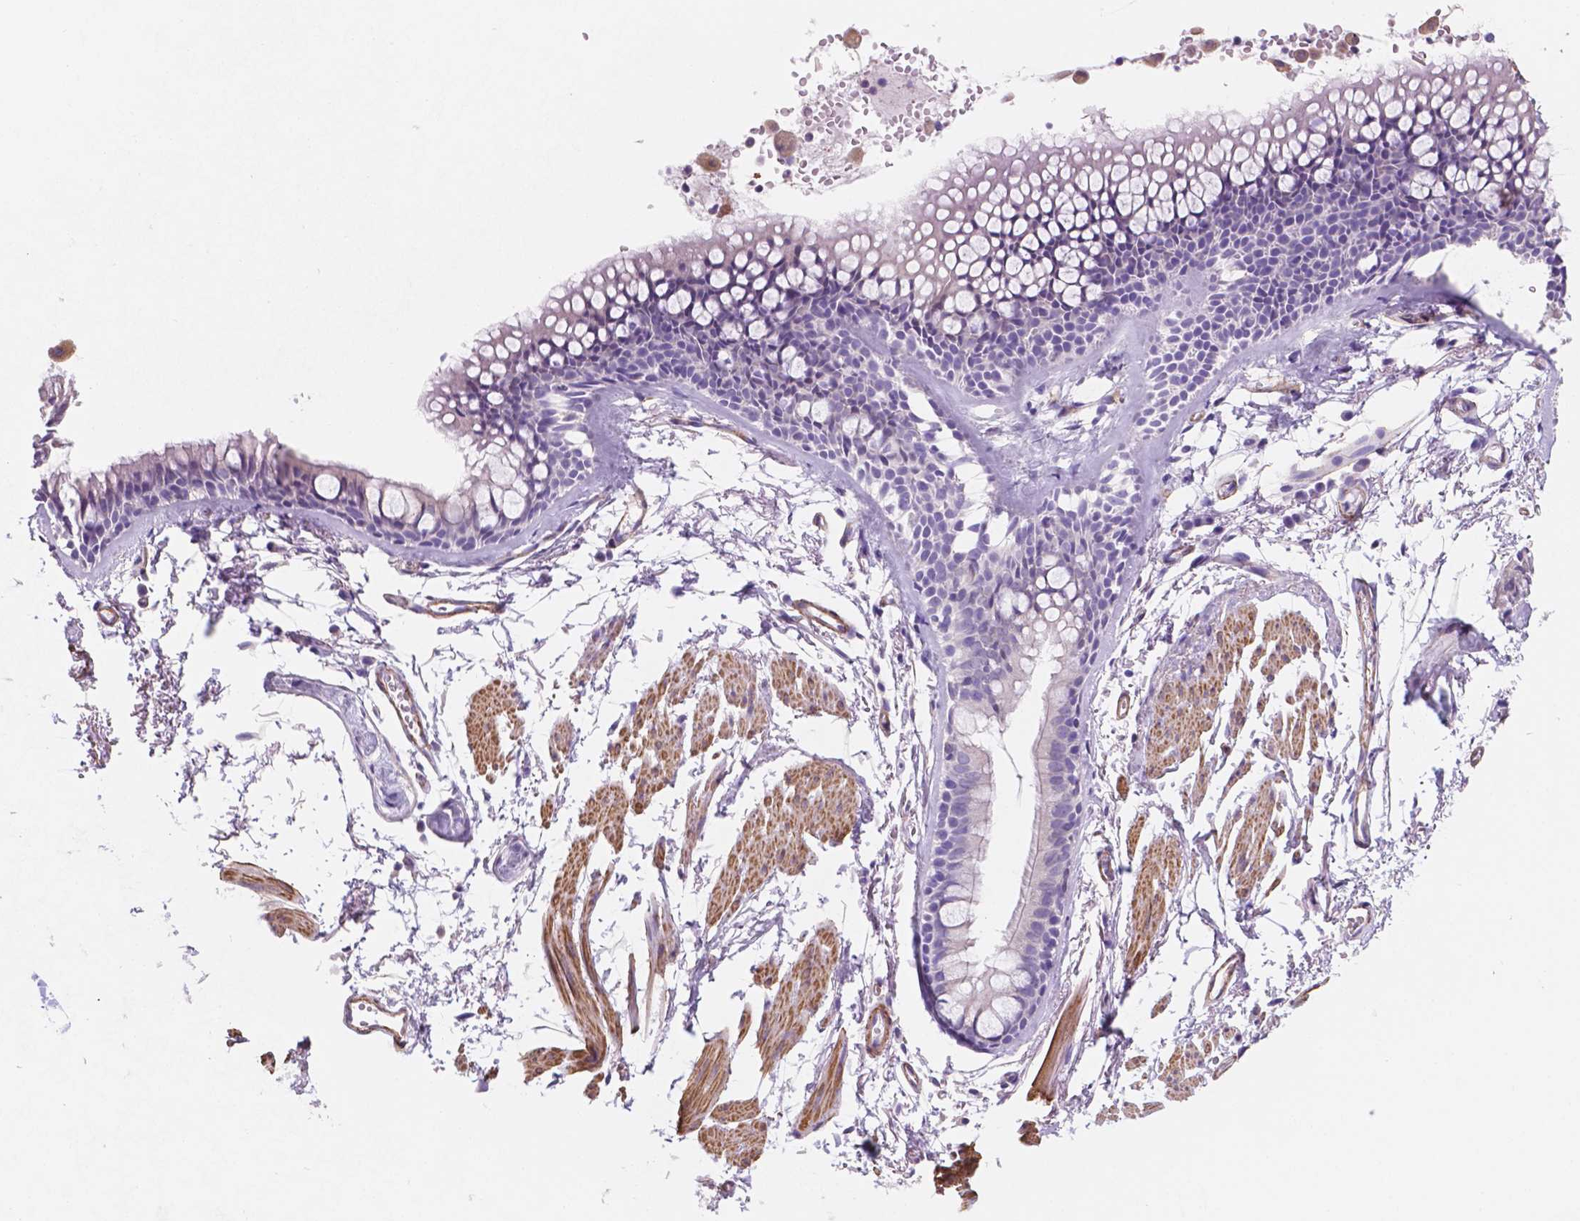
{"staining": {"intensity": "negative", "quantity": "none", "location": "none"}, "tissue": "adipose tissue", "cell_type": "Adipocytes", "image_type": "normal", "snomed": [{"axis": "morphology", "description": "Normal tissue, NOS"}, {"axis": "topography", "description": "Cartilage tissue"}, {"axis": "topography", "description": "Bronchus"}], "caption": "DAB (3,3'-diaminobenzidine) immunohistochemical staining of normal human adipose tissue displays no significant staining in adipocytes. (Immunohistochemistry (ihc), brightfield microscopy, high magnification).", "gene": "TOR2A", "patient": {"sex": "female", "age": 79}}